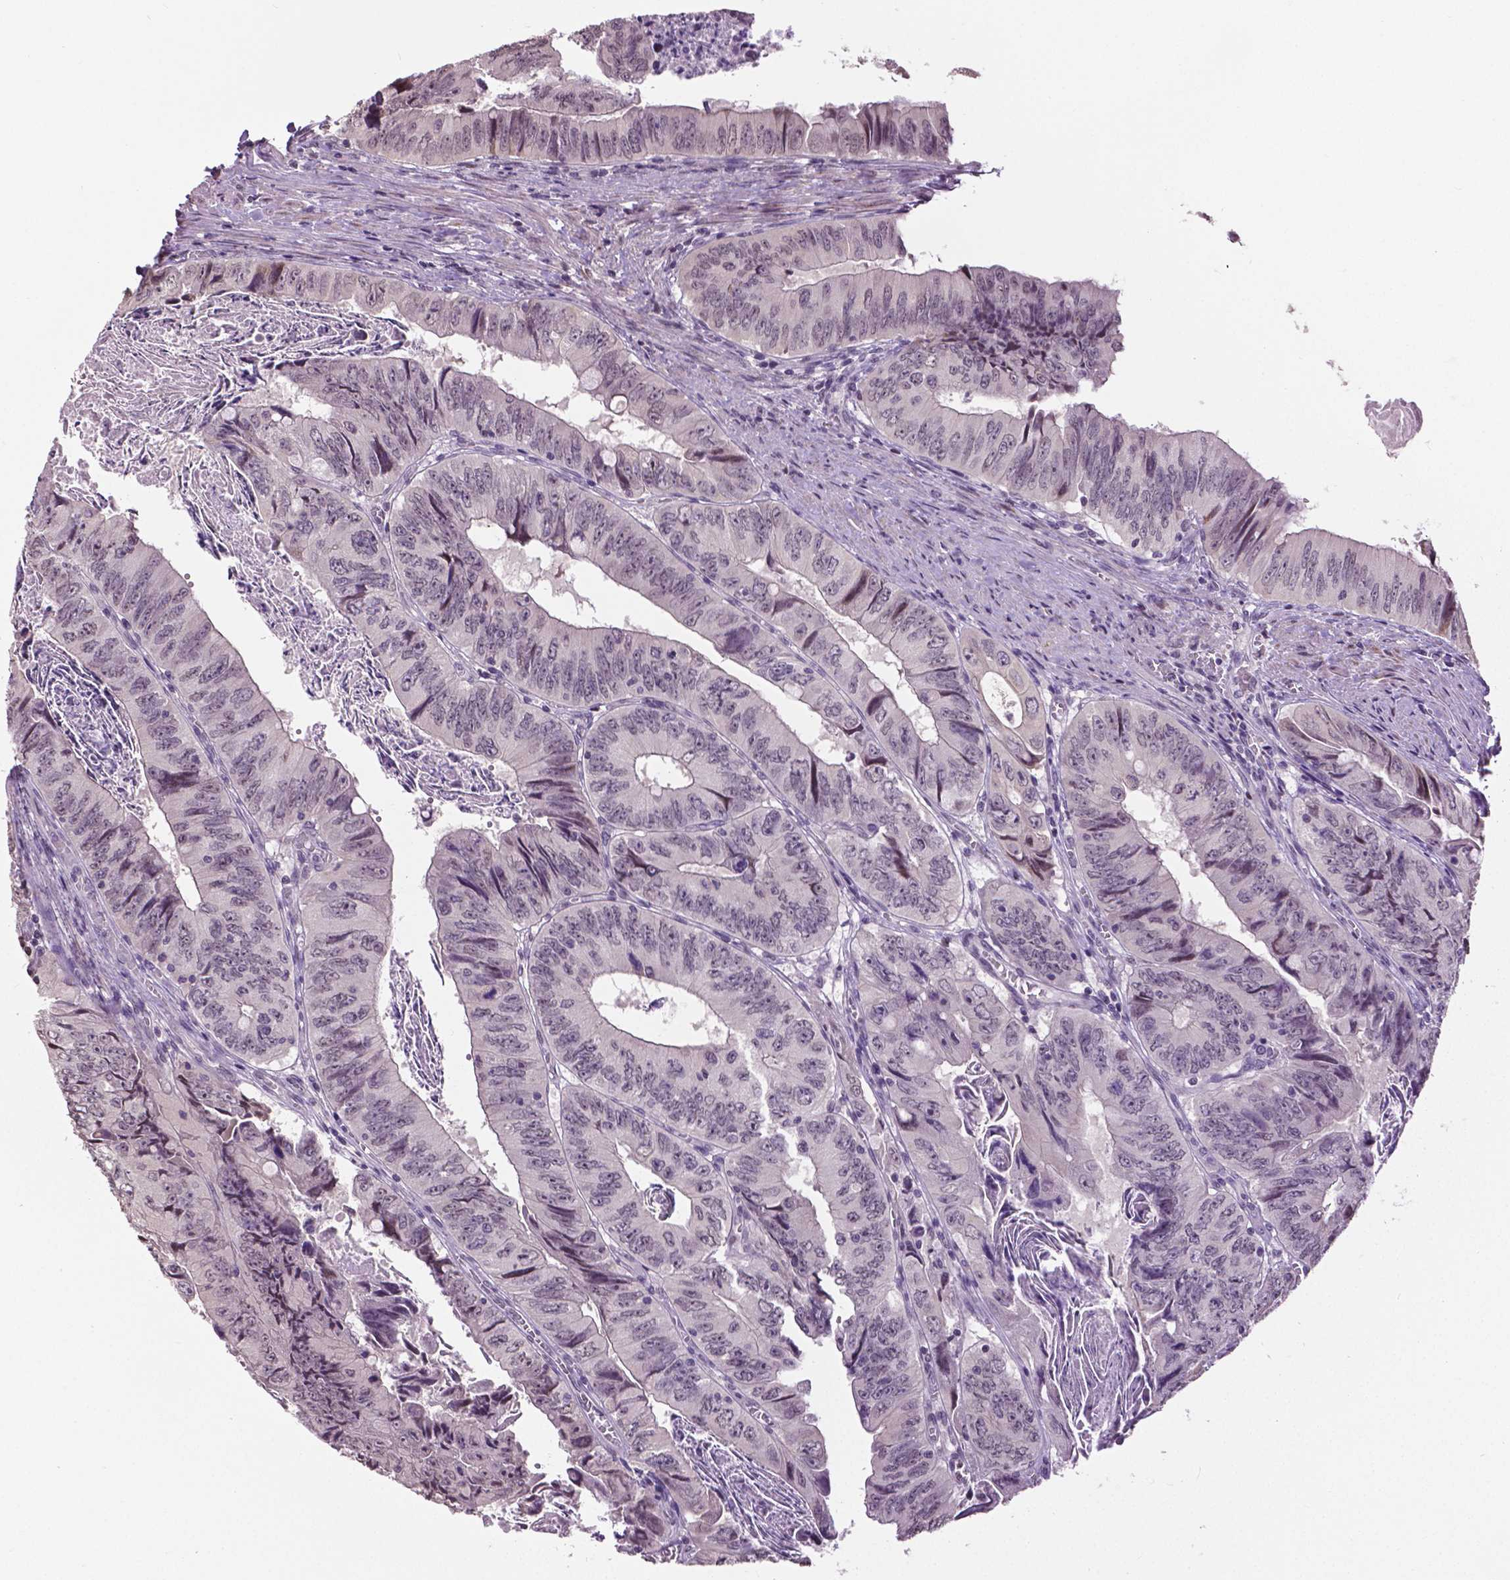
{"staining": {"intensity": "weak", "quantity": "<25%", "location": "nuclear"}, "tissue": "colorectal cancer", "cell_type": "Tumor cells", "image_type": "cancer", "snomed": [{"axis": "morphology", "description": "Adenocarcinoma, NOS"}, {"axis": "topography", "description": "Colon"}], "caption": "This is a photomicrograph of immunohistochemistry (IHC) staining of adenocarcinoma (colorectal), which shows no expression in tumor cells.", "gene": "DLX5", "patient": {"sex": "female", "age": 84}}